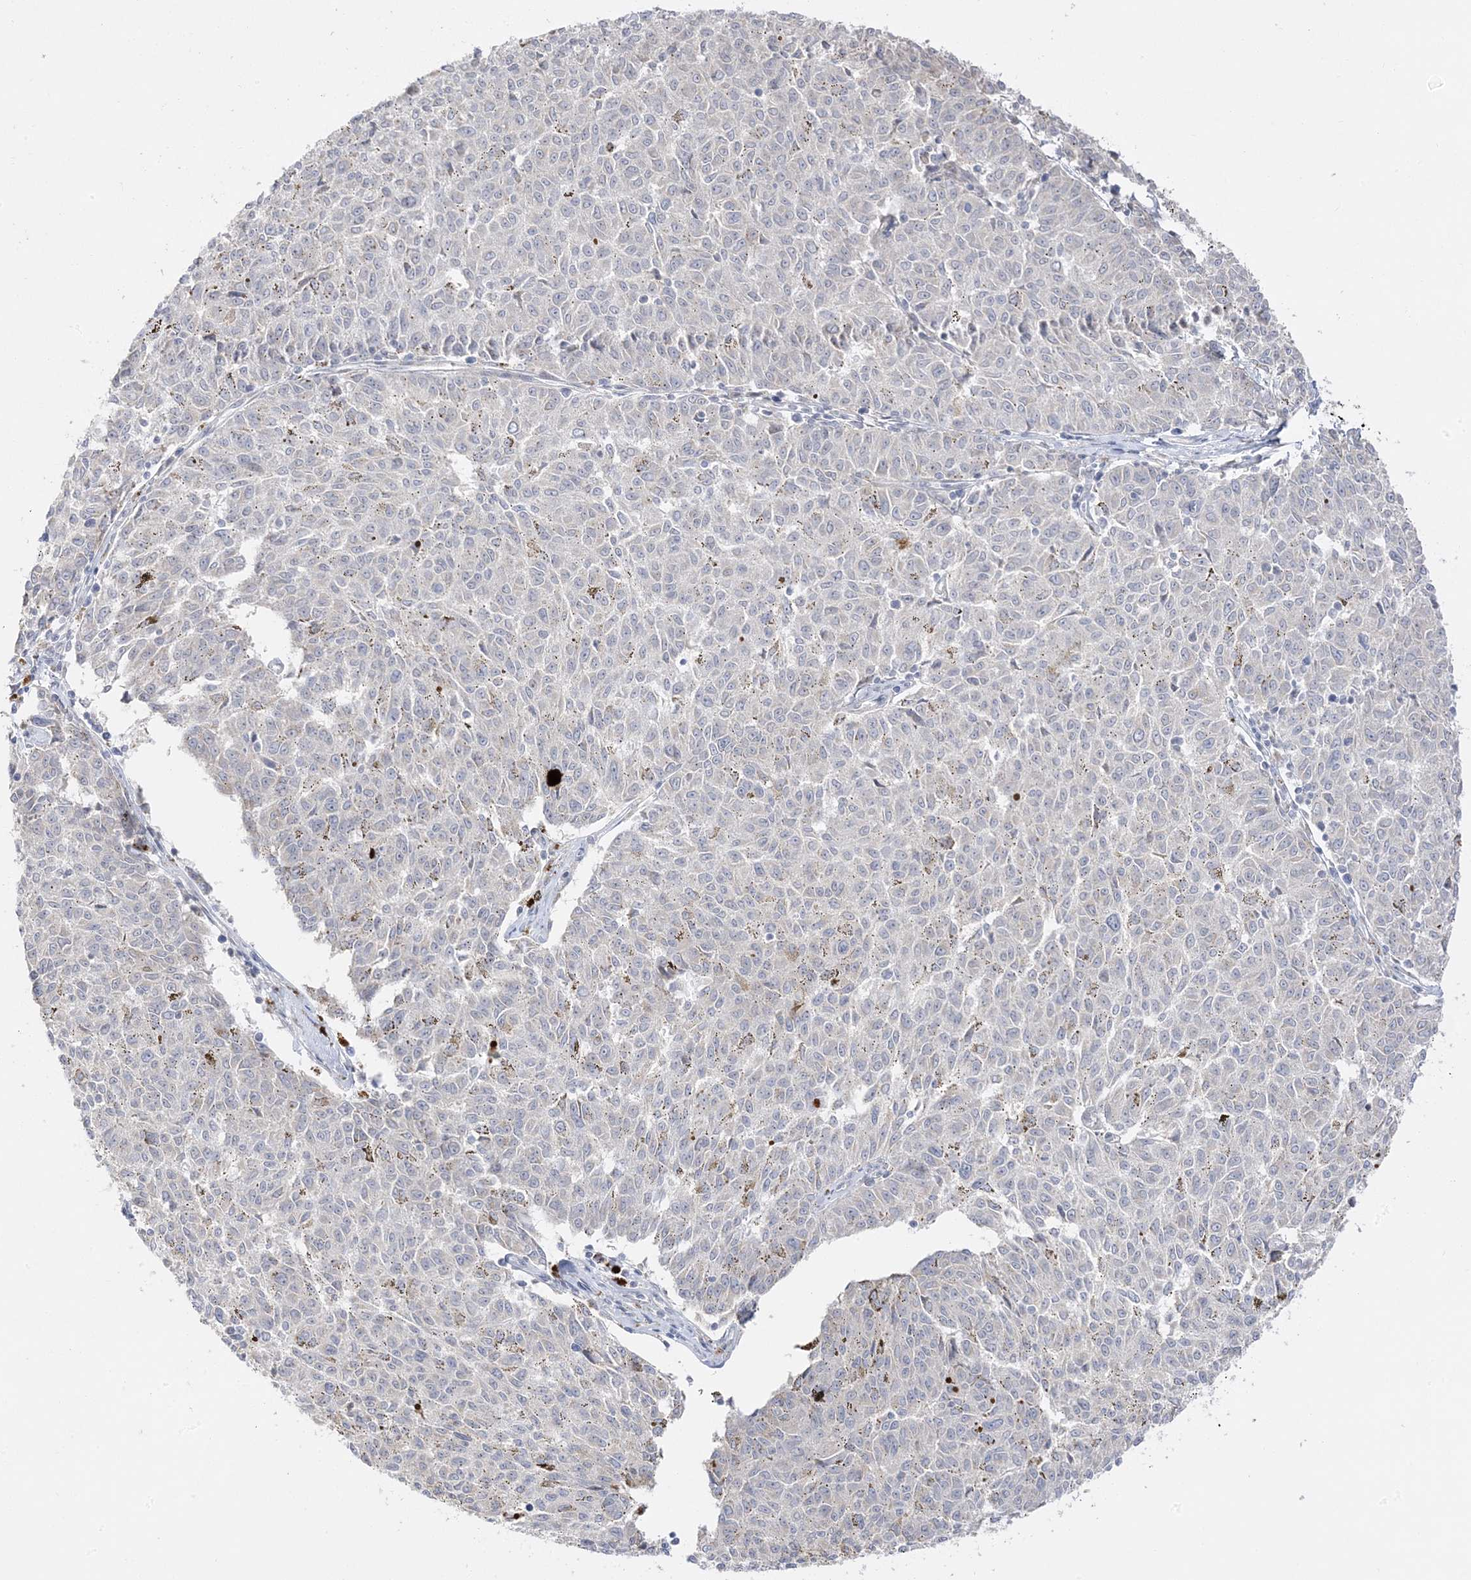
{"staining": {"intensity": "negative", "quantity": "none", "location": "none"}, "tissue": "melanoma", "cell_type": "Tumor cells", "image_type": "cancer", "snomed": [{"axis": "morphology", "description": "Malignant melanoma, NOS"}, {"axis": "topography", "description": "Skin"}], "caption": "Malignant melanoma was stained to show a protein in brown. There is no significant staining in tumor cells. Nuclei are stained in blue.", "gene": "C2CD2", "patient": {"sex": "female", "age": 72}}